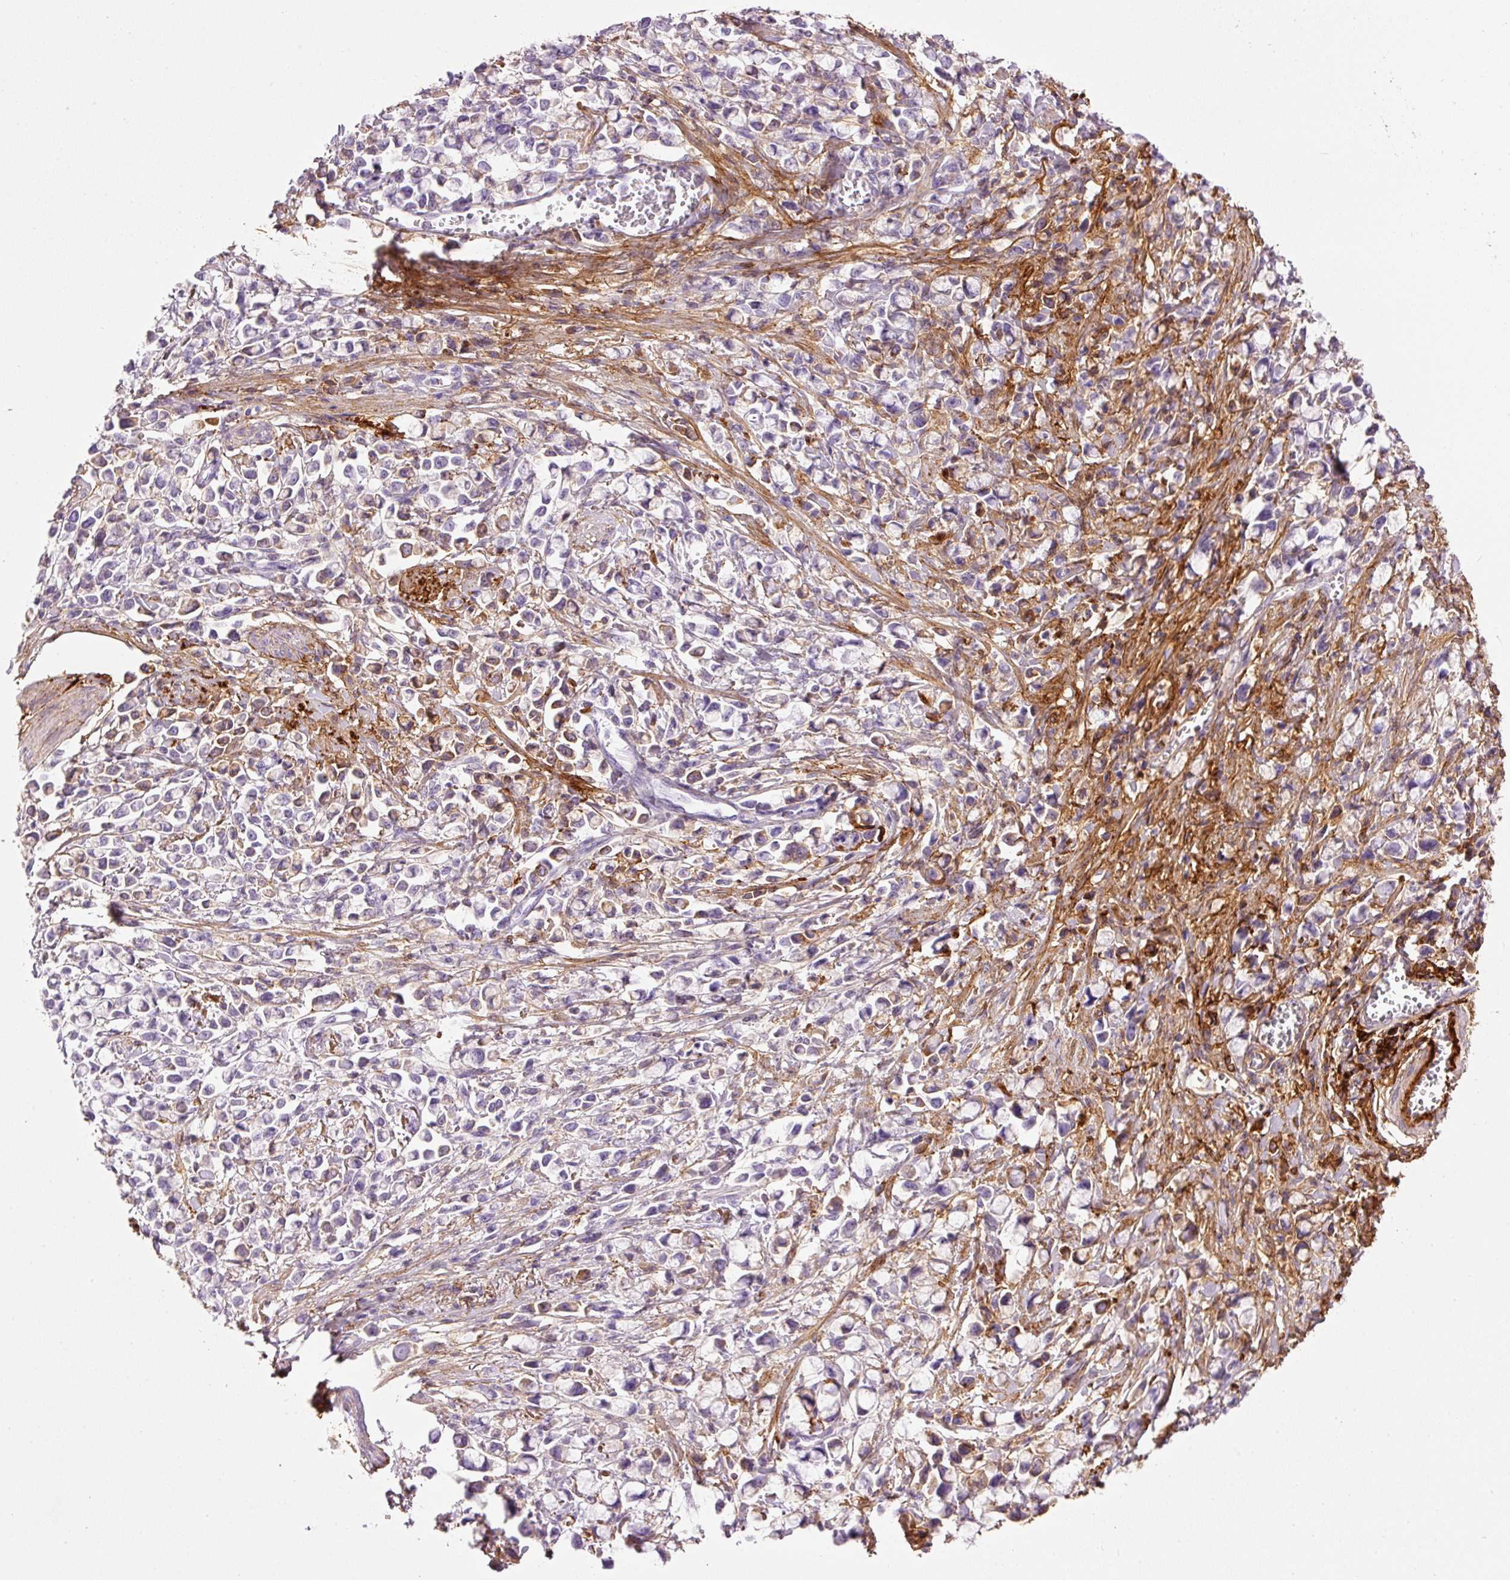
{"staining": {"intensity": "negative", "quantity": "none", "location": "none"}, "tissue": "stomach cancer", "cell_type": "Tumor cells", "image_type": "cancer", "snomed": [{"axis": "morphology", "description": "Adenocarcinoma, NOS"}, {"axis": "topography", "description": "Stomach"}], "caption": "High power microscopy histopathology image of an immunohistochemistry (IHC) histopathology image of stomach cancer, revealing no significant positivity in tumor cells.", "gene": "MFAP4", "patient": {"sex": "female", "age": 81}}